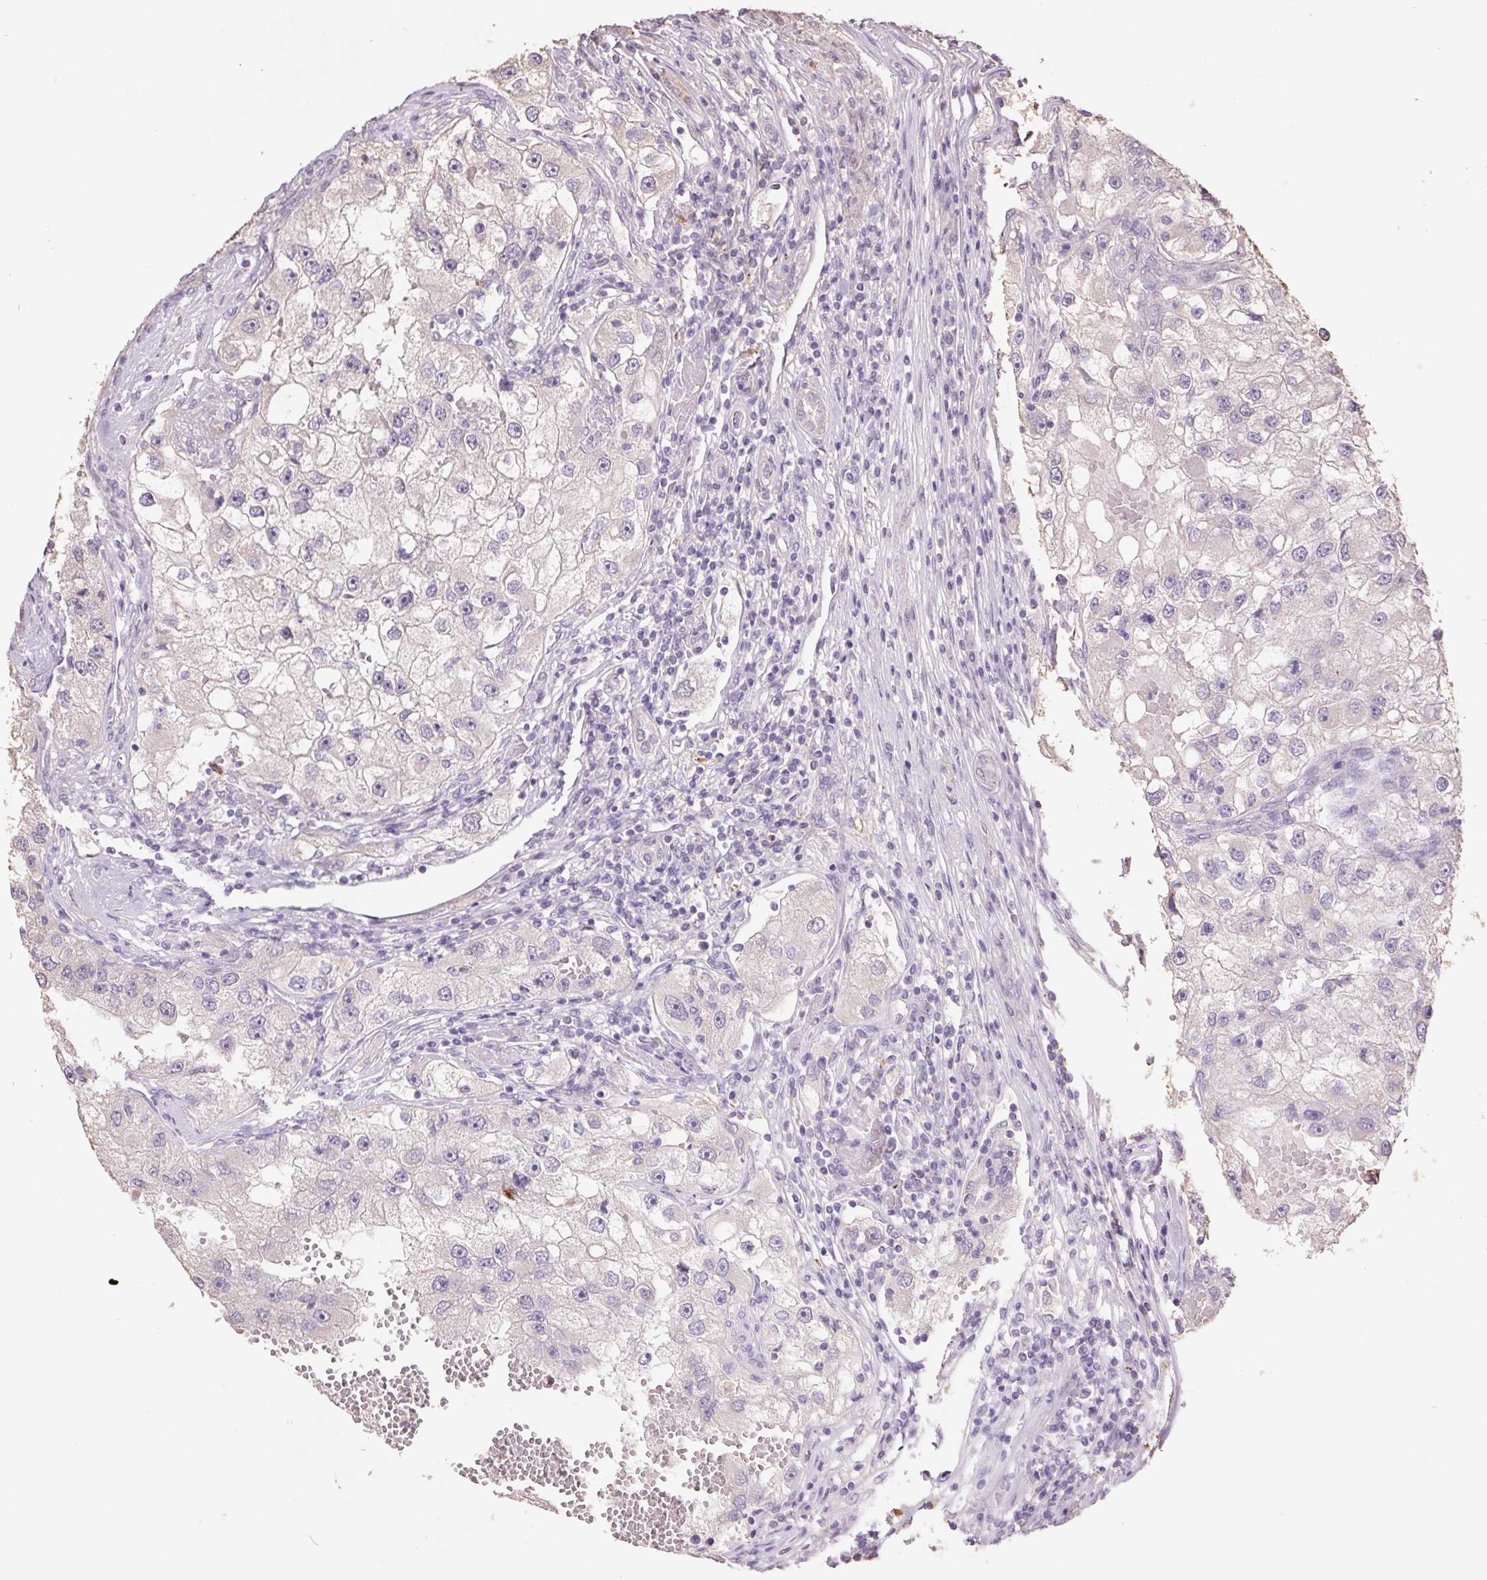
{"staining": {"intensity": "negative", "quantity": "none", "location": "none"}, "tissue": "renal cancer", "cell_type": "Tumor cells", "image_type": "cancer", "snomed": [{"axis": "morphology", "description": "Adenocarcinoma, NOS"}, {"axis": "topography", "description": "Kidney"}], "caption": "A high-resolution photomicrograph shows IHC staining of renal cancer, which displays no significant positivity in tumor cells.", "gene": "GRM2", "patient": {"sex": "male", "age": 63}}